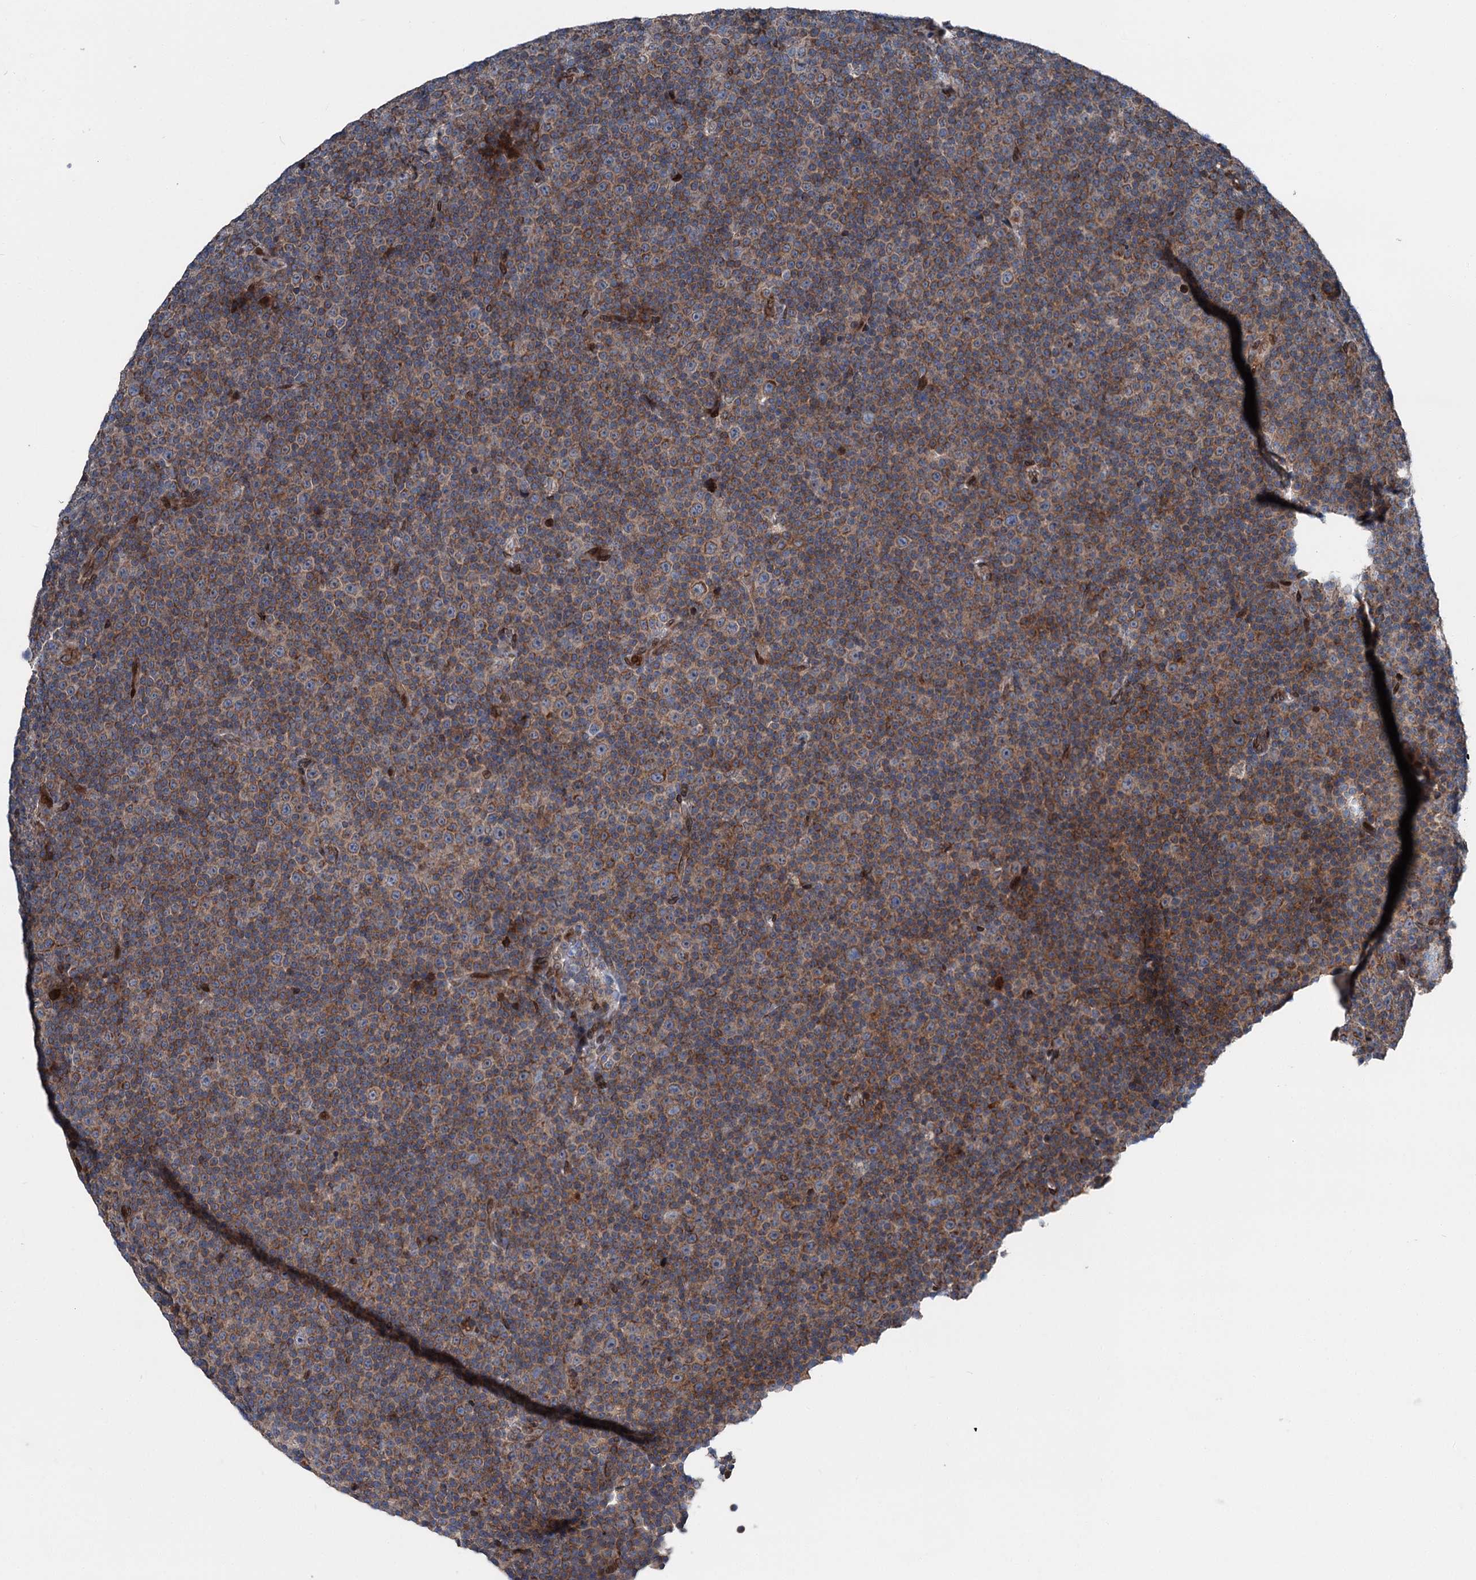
{"staining": {"intensity": "moderate", "quantity": ">75%", "location": "cytoplasmic/membranous"}, "tissue": "lymphoma", "cell_type": "Tumor cells", "image_type": "cancer", "snomed": [{"axis": "morphology", "description": "Malignant lymphoma, non-Hodgkin's type, Low grade"}, {"axis": "topography", "description": "Lymph node"}], "caption": "Protein analysis of low-grade malignant lymphoma, non-Hodgkin's type tissue shows moderate cytoplasmic/membranous expression in about >75% of tumor cells.", "gene": "MRPL14", "patient": {"sex": "female", "age": 67}}